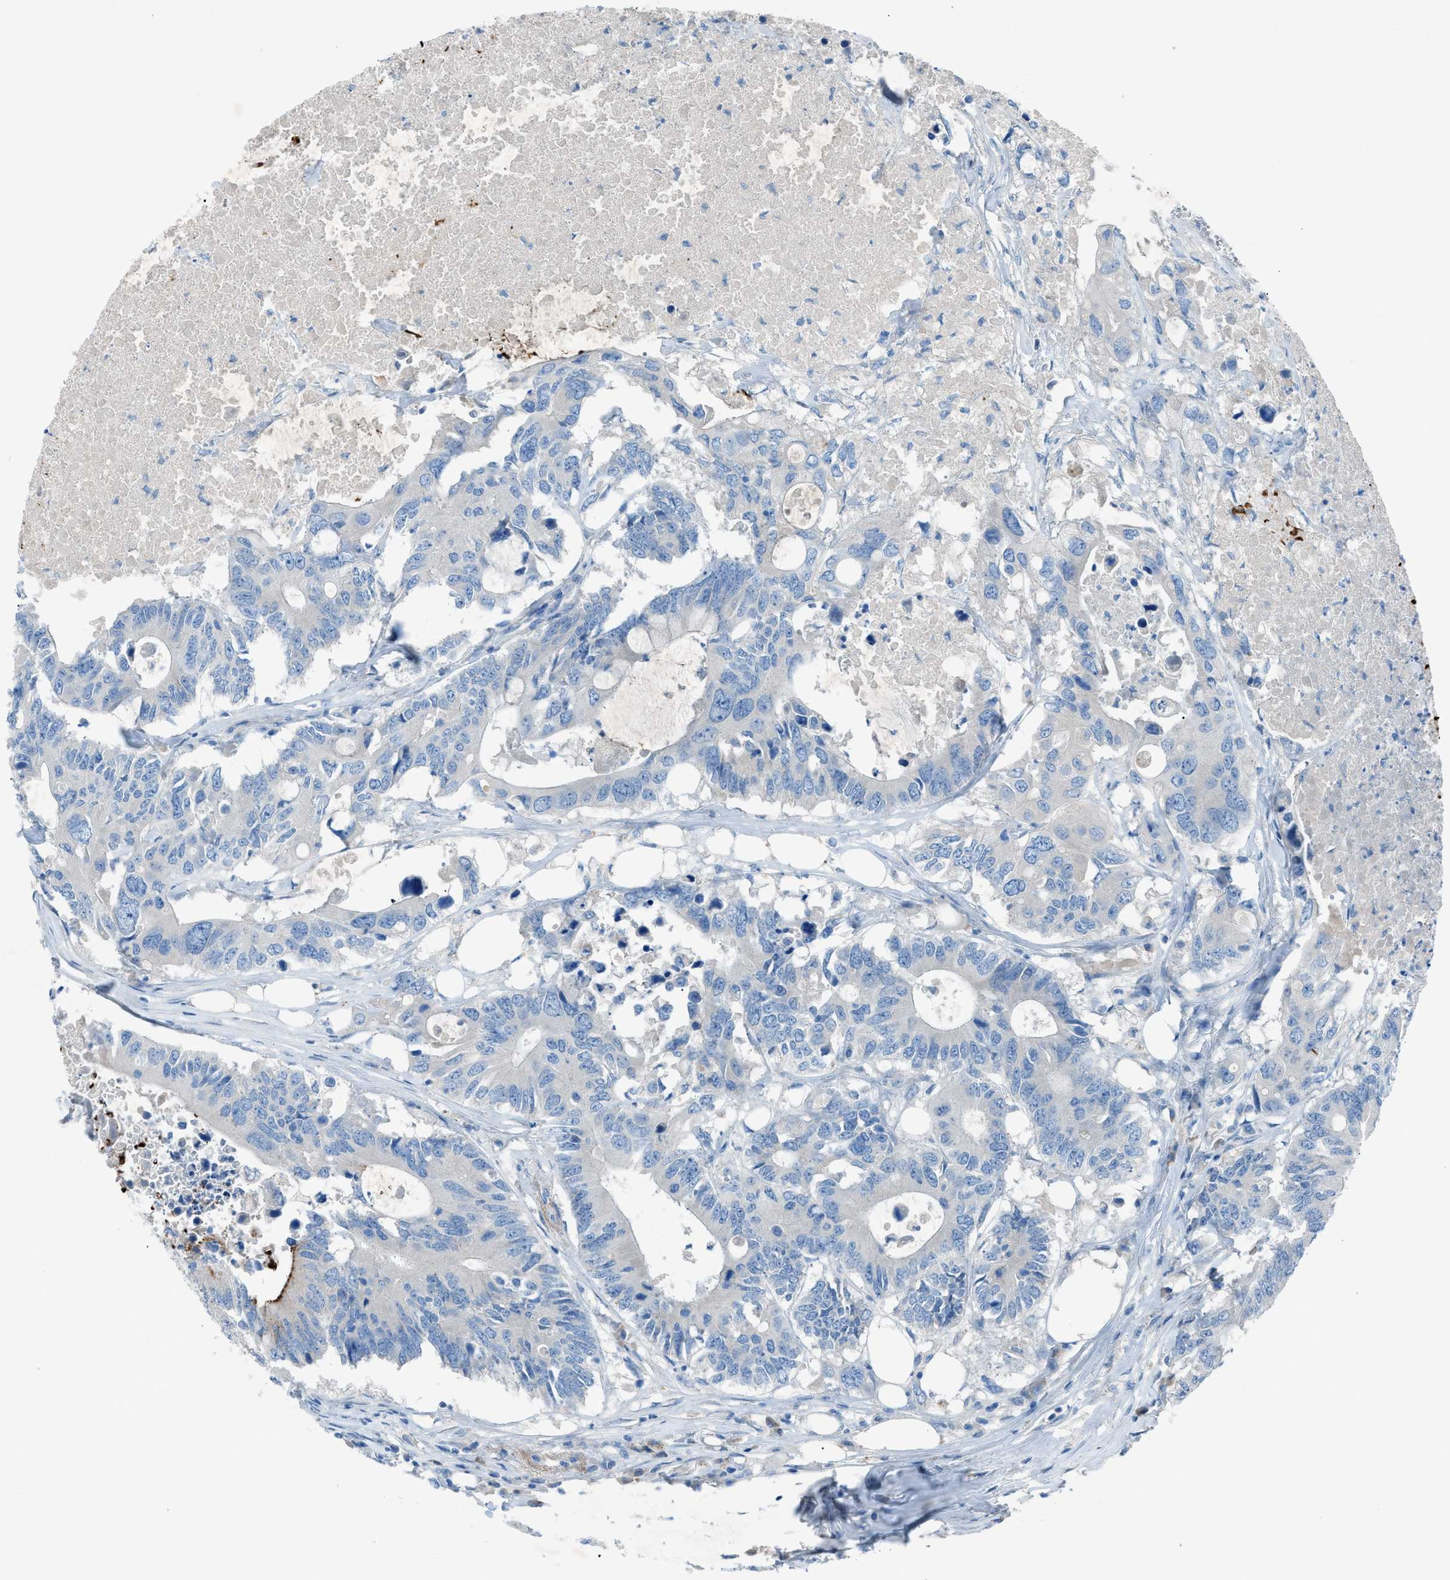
{"staining": {"intensity": "moderate", "quantity": "<25%", "location": "cytoplasmic/membranous"}, "tissue": "colorectal cancer", "cell_type": "Tumor cells", "image_type": "cancer", "snomed": [{"axis": "morphology", "description": "Adenocarcinoma, NOS"}, {"axis": "topography", "description": "Colon"}], "caption": "This histopathology image displays IHC staining of colorectal cancer, with low moderate cytoplasmic/membranous staining in about <25% of tumor cells.", "gene": "C5AR2", "patient": {"sex": "male", "age": 71}}